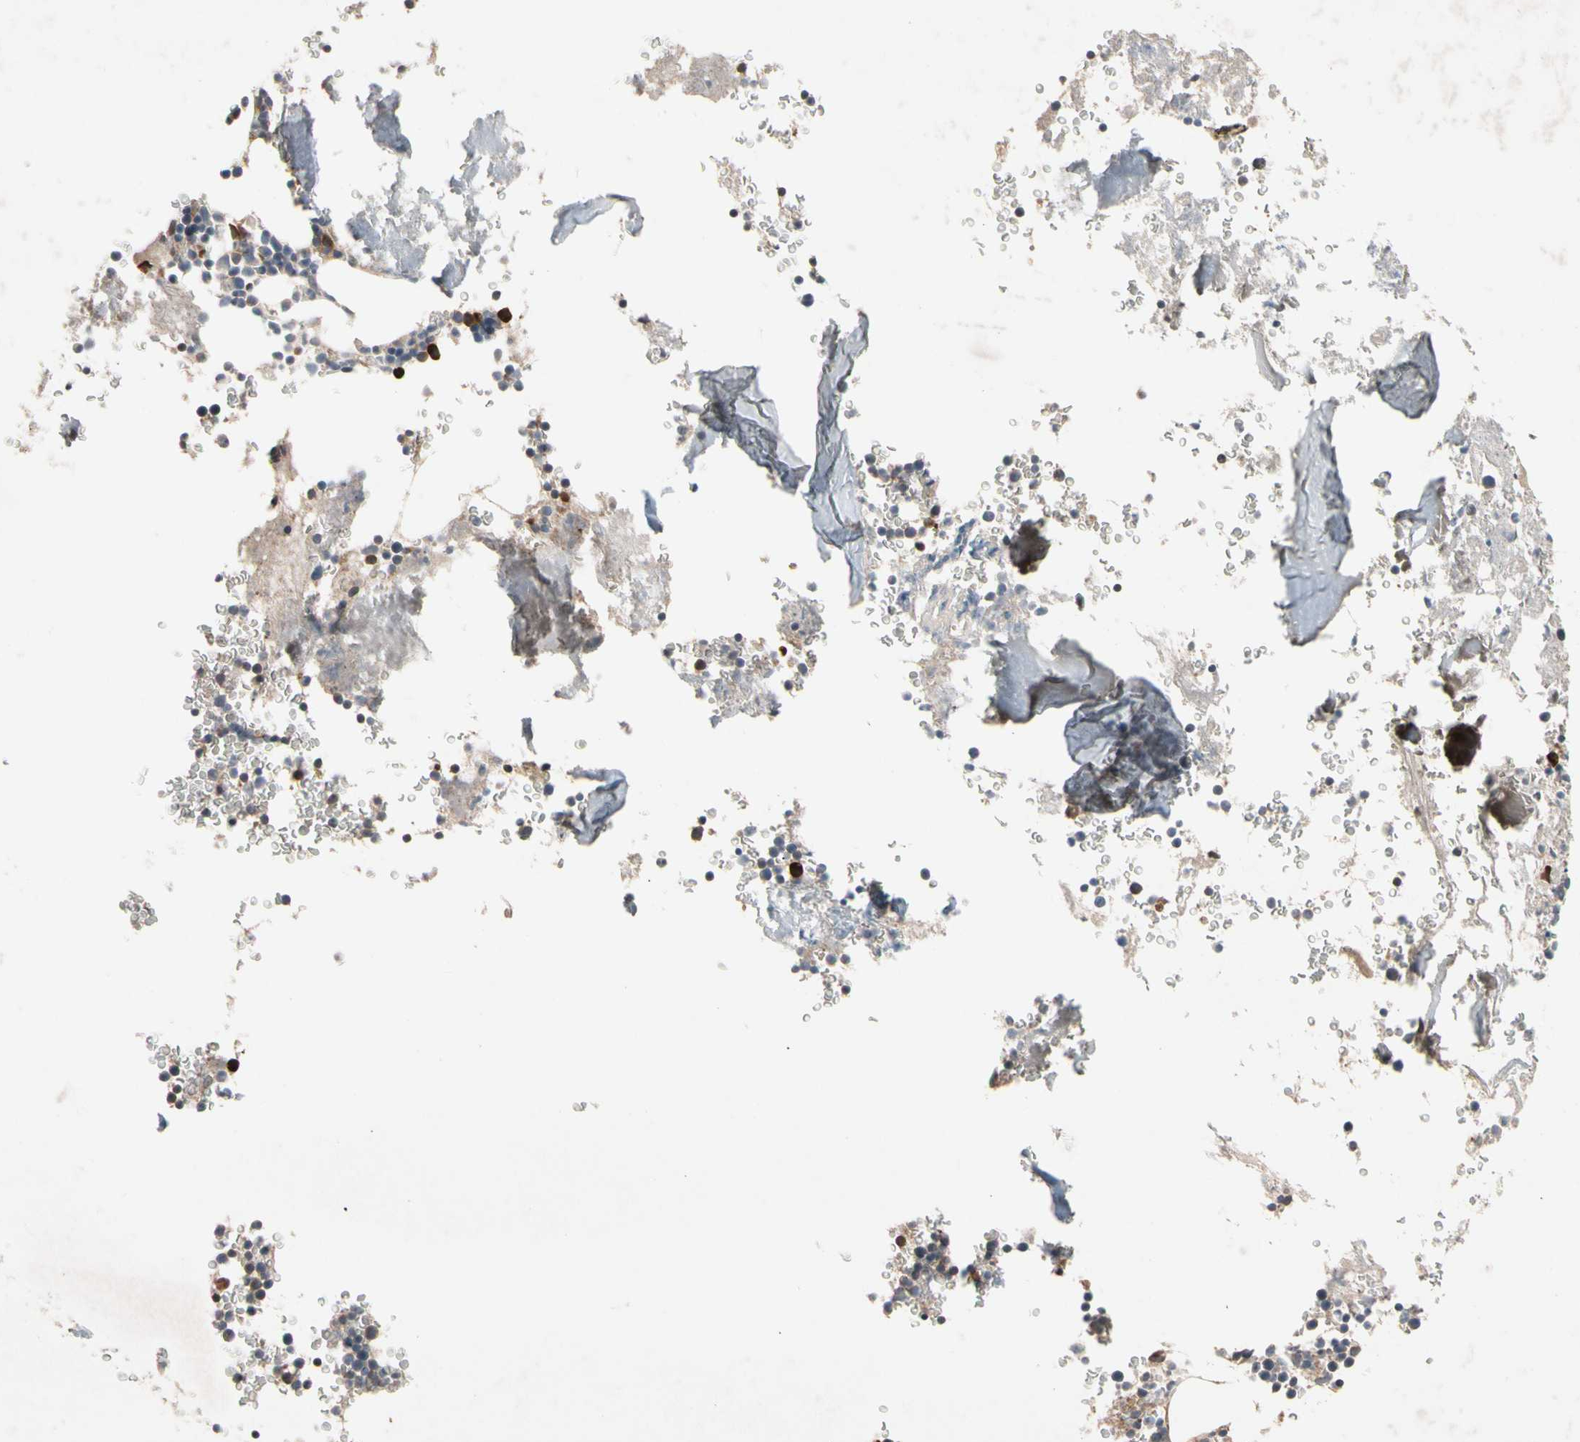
{"staining": {"intensity": "weak", "quantity": ">75%", "location": "cytoplasmic/membranous"}, "tissue": "bone marrow", "cell_type": "Hematopoietic cells", "image_type": "normal", "snomed": [{"axis": "morphology", "description": "Normal tissue, NOS"}, {"axis": "topography", "description": "Bone marrow"}], "caption": "Immunohistochemical staining of unremarkable bone marrow displays low levels of weak cytoplasmic/membranous staining in approximately >75% of hematopoietic cells.", "gene": "PRDX4", "patient": {"sex": "male"}}